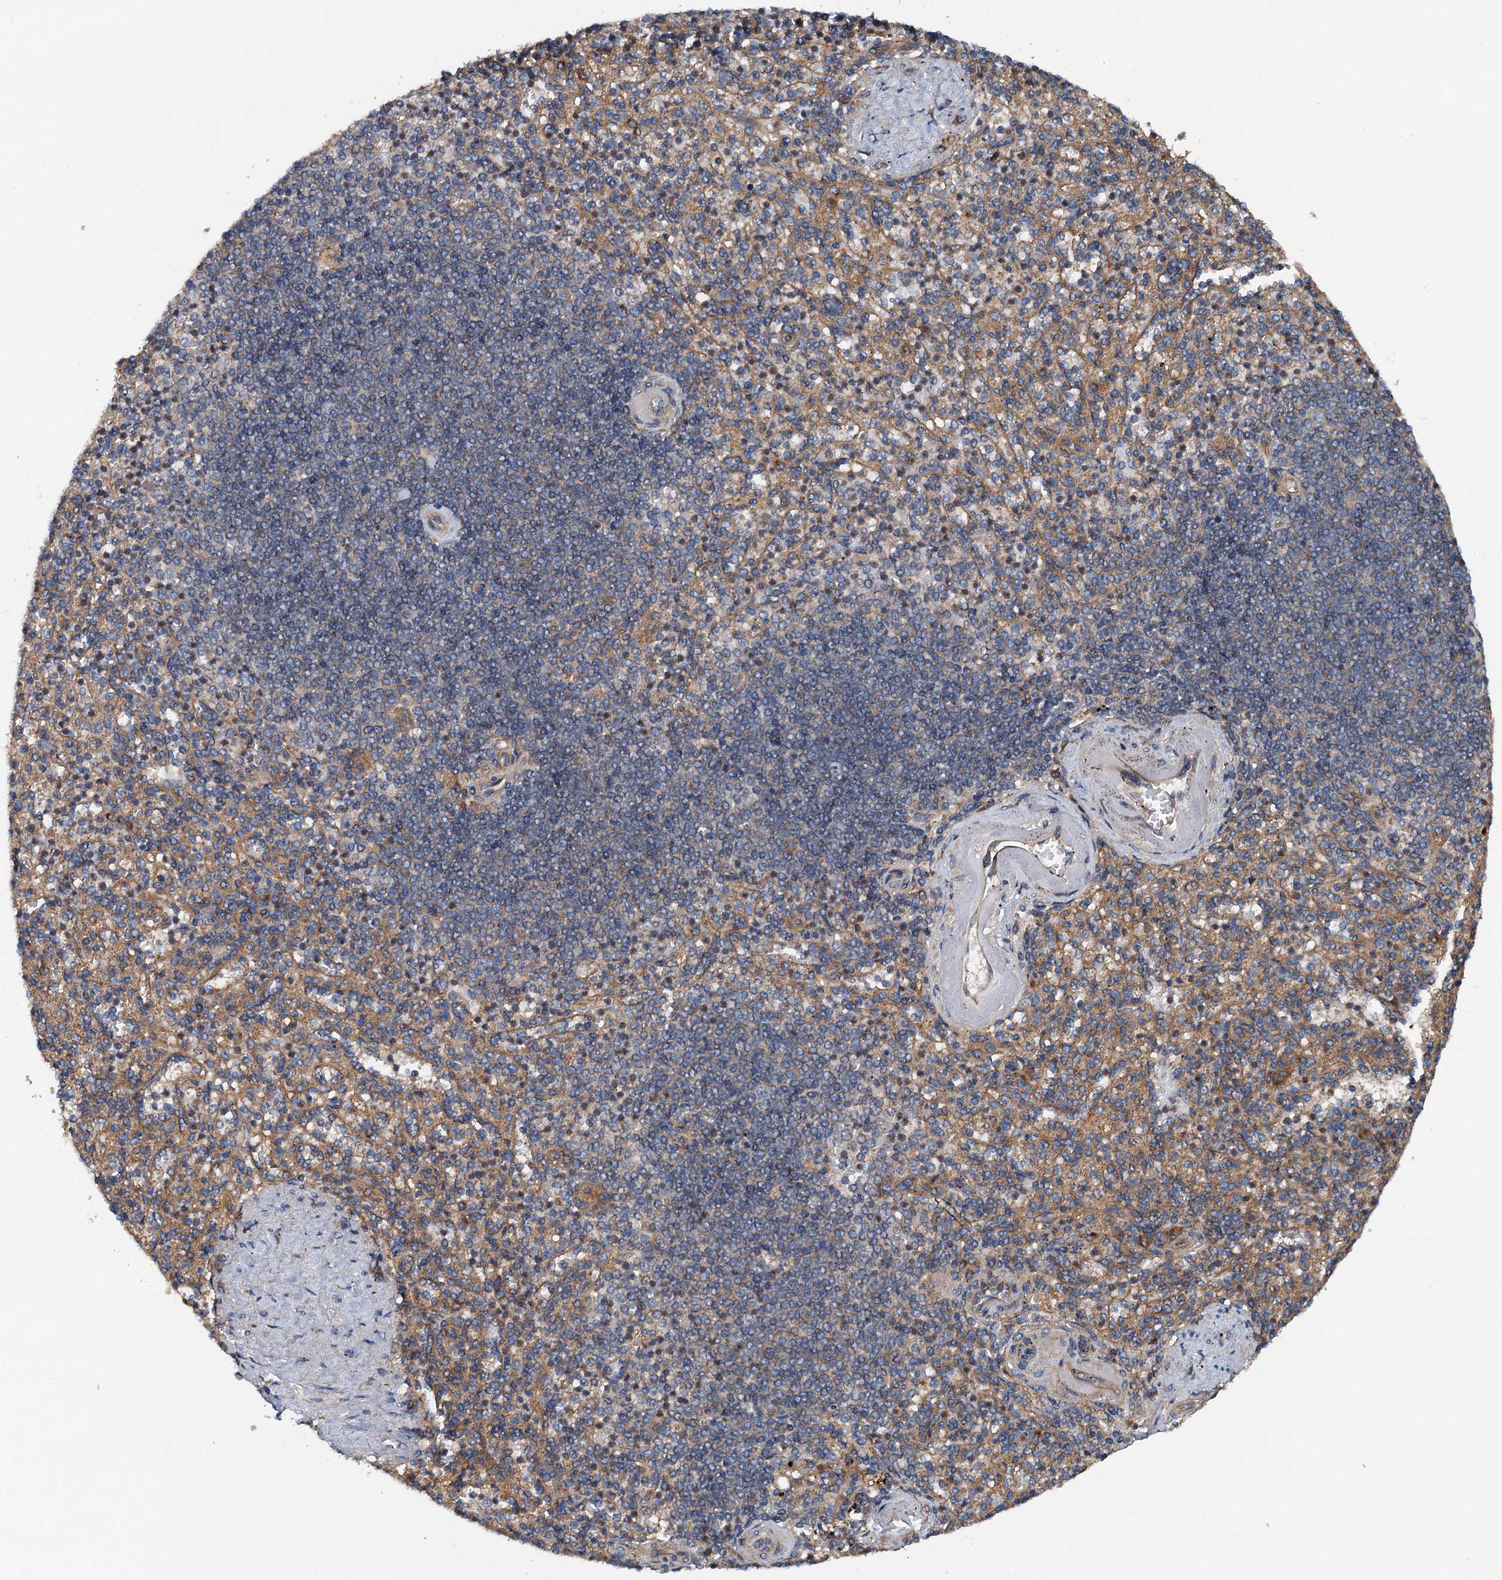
{"staining": {"intensity": "moderate", "quantity": "25%-75%", "location": "cytoplasmic/membranous"}, "tissue": "spleen", "cell_type": "Cells in red pulp", "image_type": "normal", "snomed": [{"axis": "morphology", "description": "Normal tissue, NOS"}, {"axis": "topography", "description": "Spleen"}], "caption": "An immunohistochemistry histopathology image of normal tissue is shown. Protein staining in brown shows moderate cytoplasmic/membranous positivity in spleen within cells in red pulp. The protein is stained brown, and the nuclei are stained in blue (DAB IHC with brightfield microscopy, high magnification).", "gene": "COG3", "patient": {"sex": "female", "age": 74}}